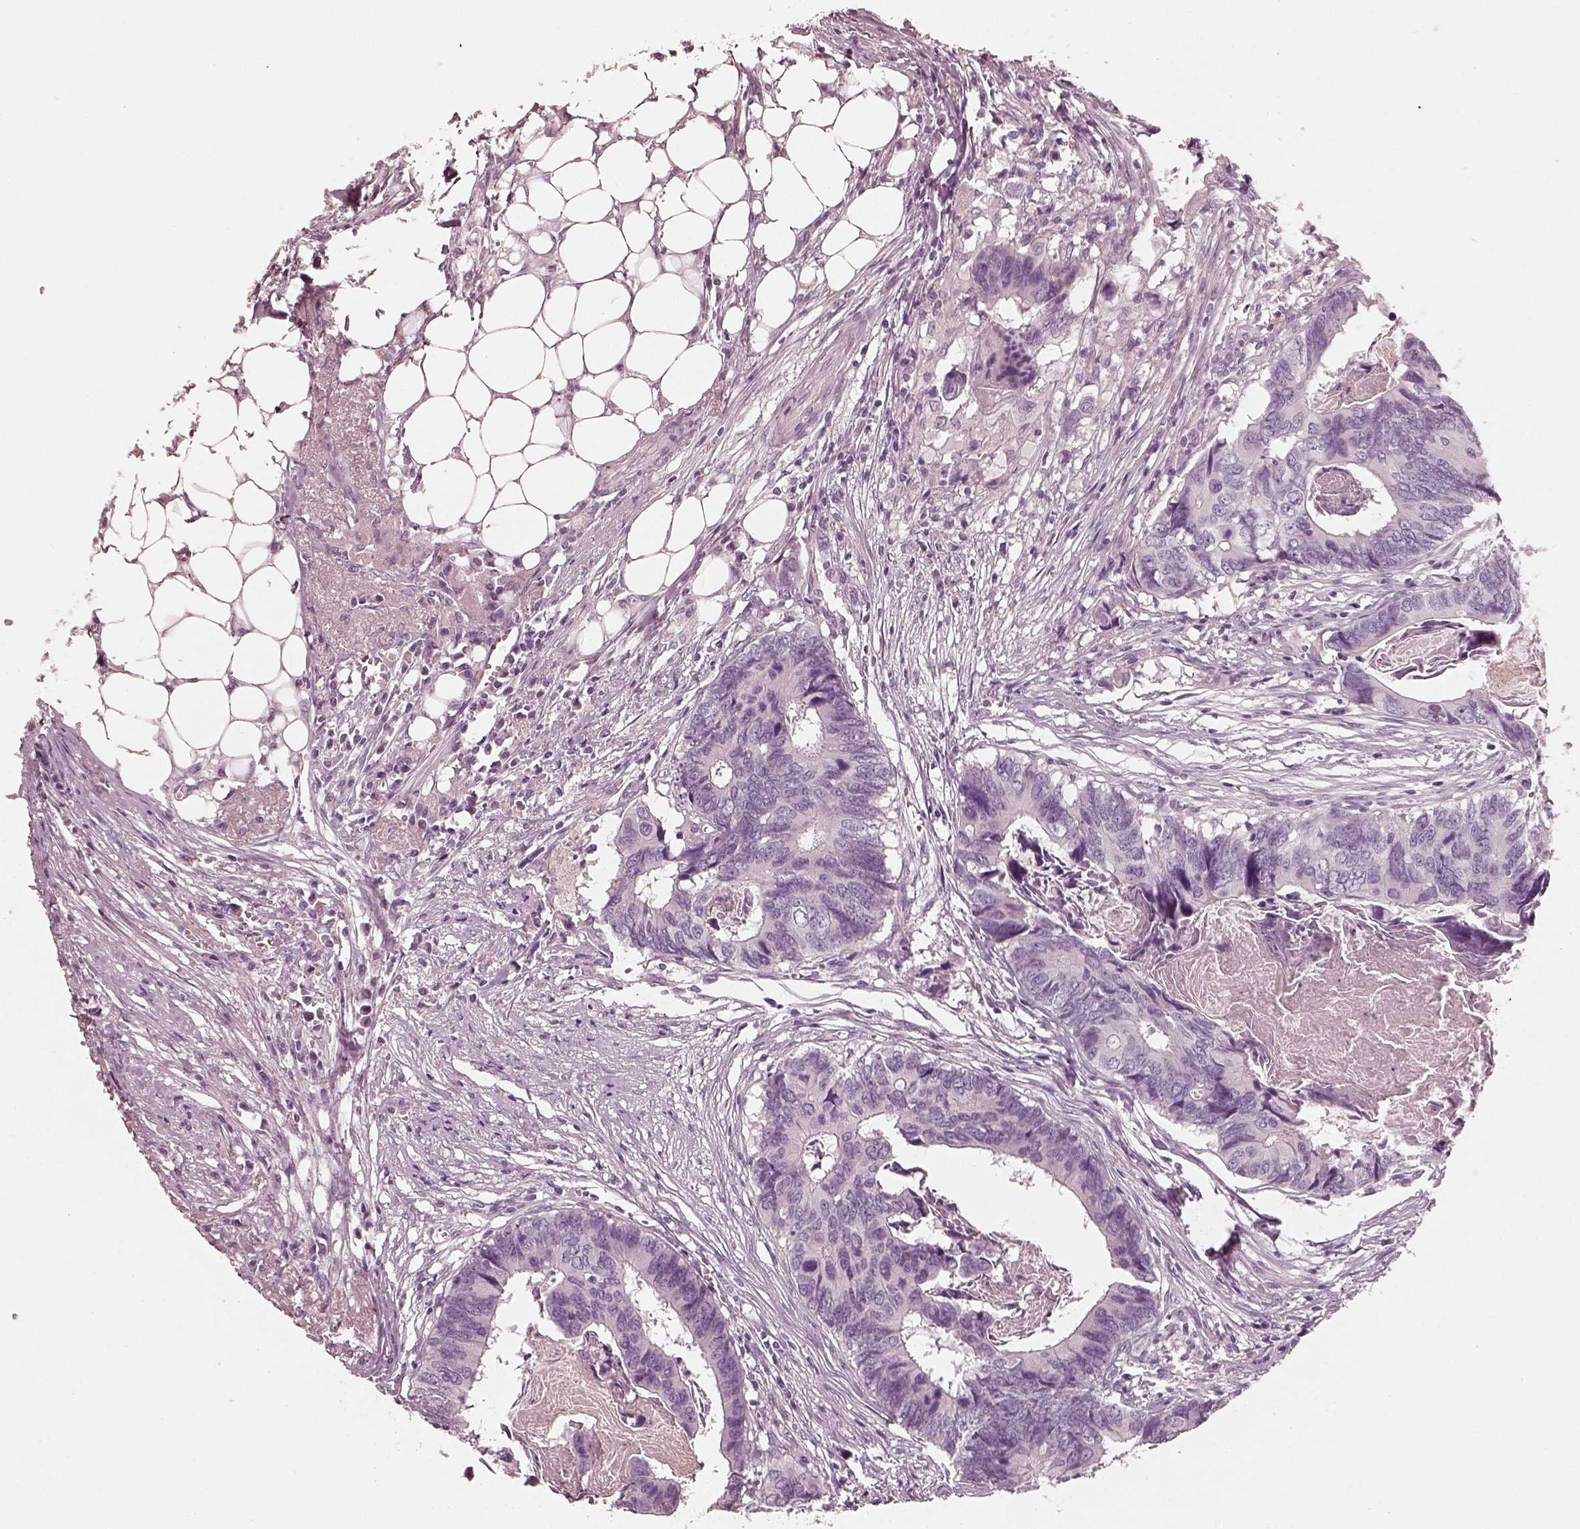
{"staining": {"intensity": "negative", "quantity": "none", "location": "none"}, "tissue": "colorectal cancer", "cell_type": "Tumor cells", "image_type": "cancer", "snomed": [{"axis": "morphology", "description": "Adenocarcinoma, NOS"}, {"axis": "topography", "description": "Colon"}], "caption": "A high-resolution image shows immunohistochemistry staining of adenocarcinoma (colorectal), which displays no significant staining in tumor cells.", "gene": "RS1", "patient": {"sex": "female", "age": 82}}